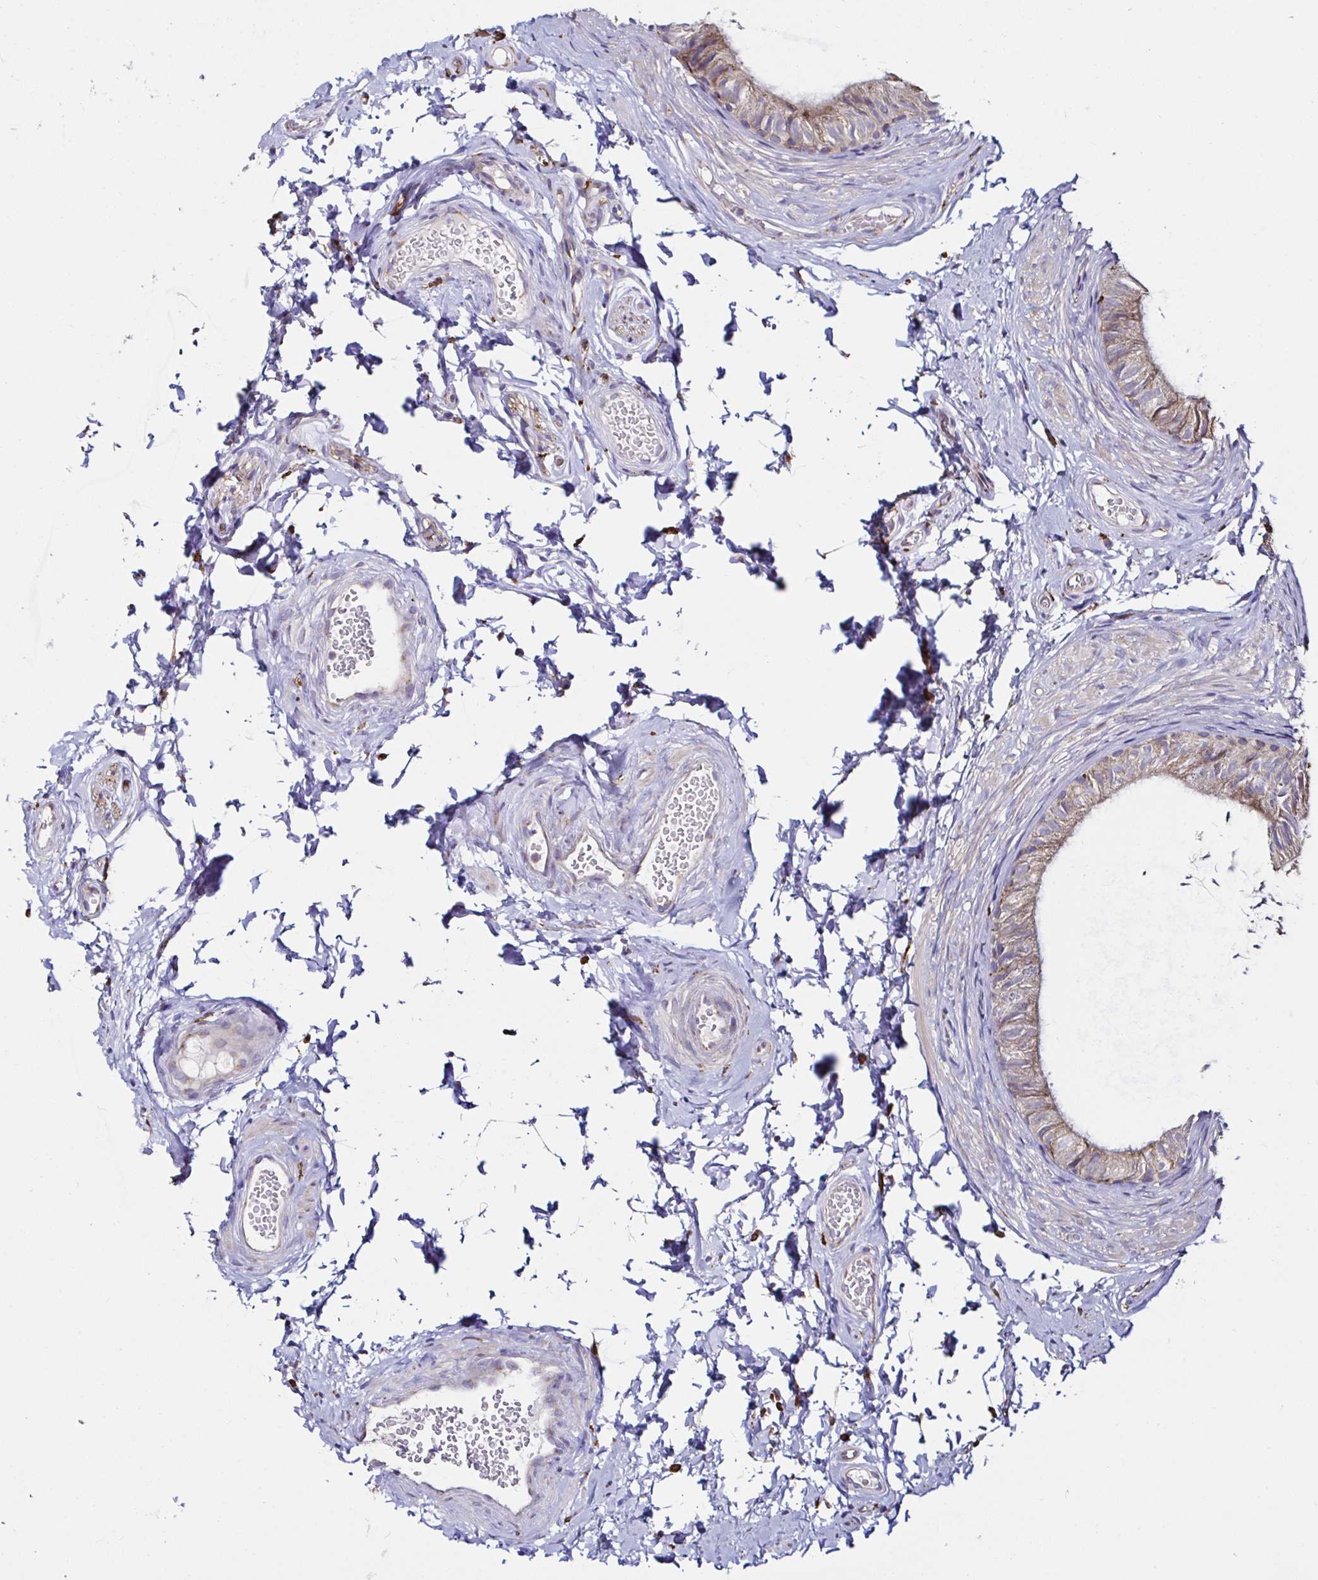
{"staining": {"intensity": "moderate", "quantity": "25%-75%", "location": "cytoplasmic/membranous"}, "tissue": "epididymis", "cell_type": "Glandular cells", "image_type": "normal", "snomed": [{"axis": "morphology", "description": "Normal tissue, NOS"}, {"axis": "topography", "description": "Epididymis, spermatic cord, NOS"}, {"axis": "topography", "description": "Epididymis"}, {"axis": "topography", "description": "Peripheral nerve tissue"}], "caption": "This is a photomicrograph of immunohistochemistry staining of benign epididymis, which shows moderate staining in the cytoplasmic/membranous of glandular cells.", "gene": "MSR1", "patient": {"sex": "male", "age": 29}}